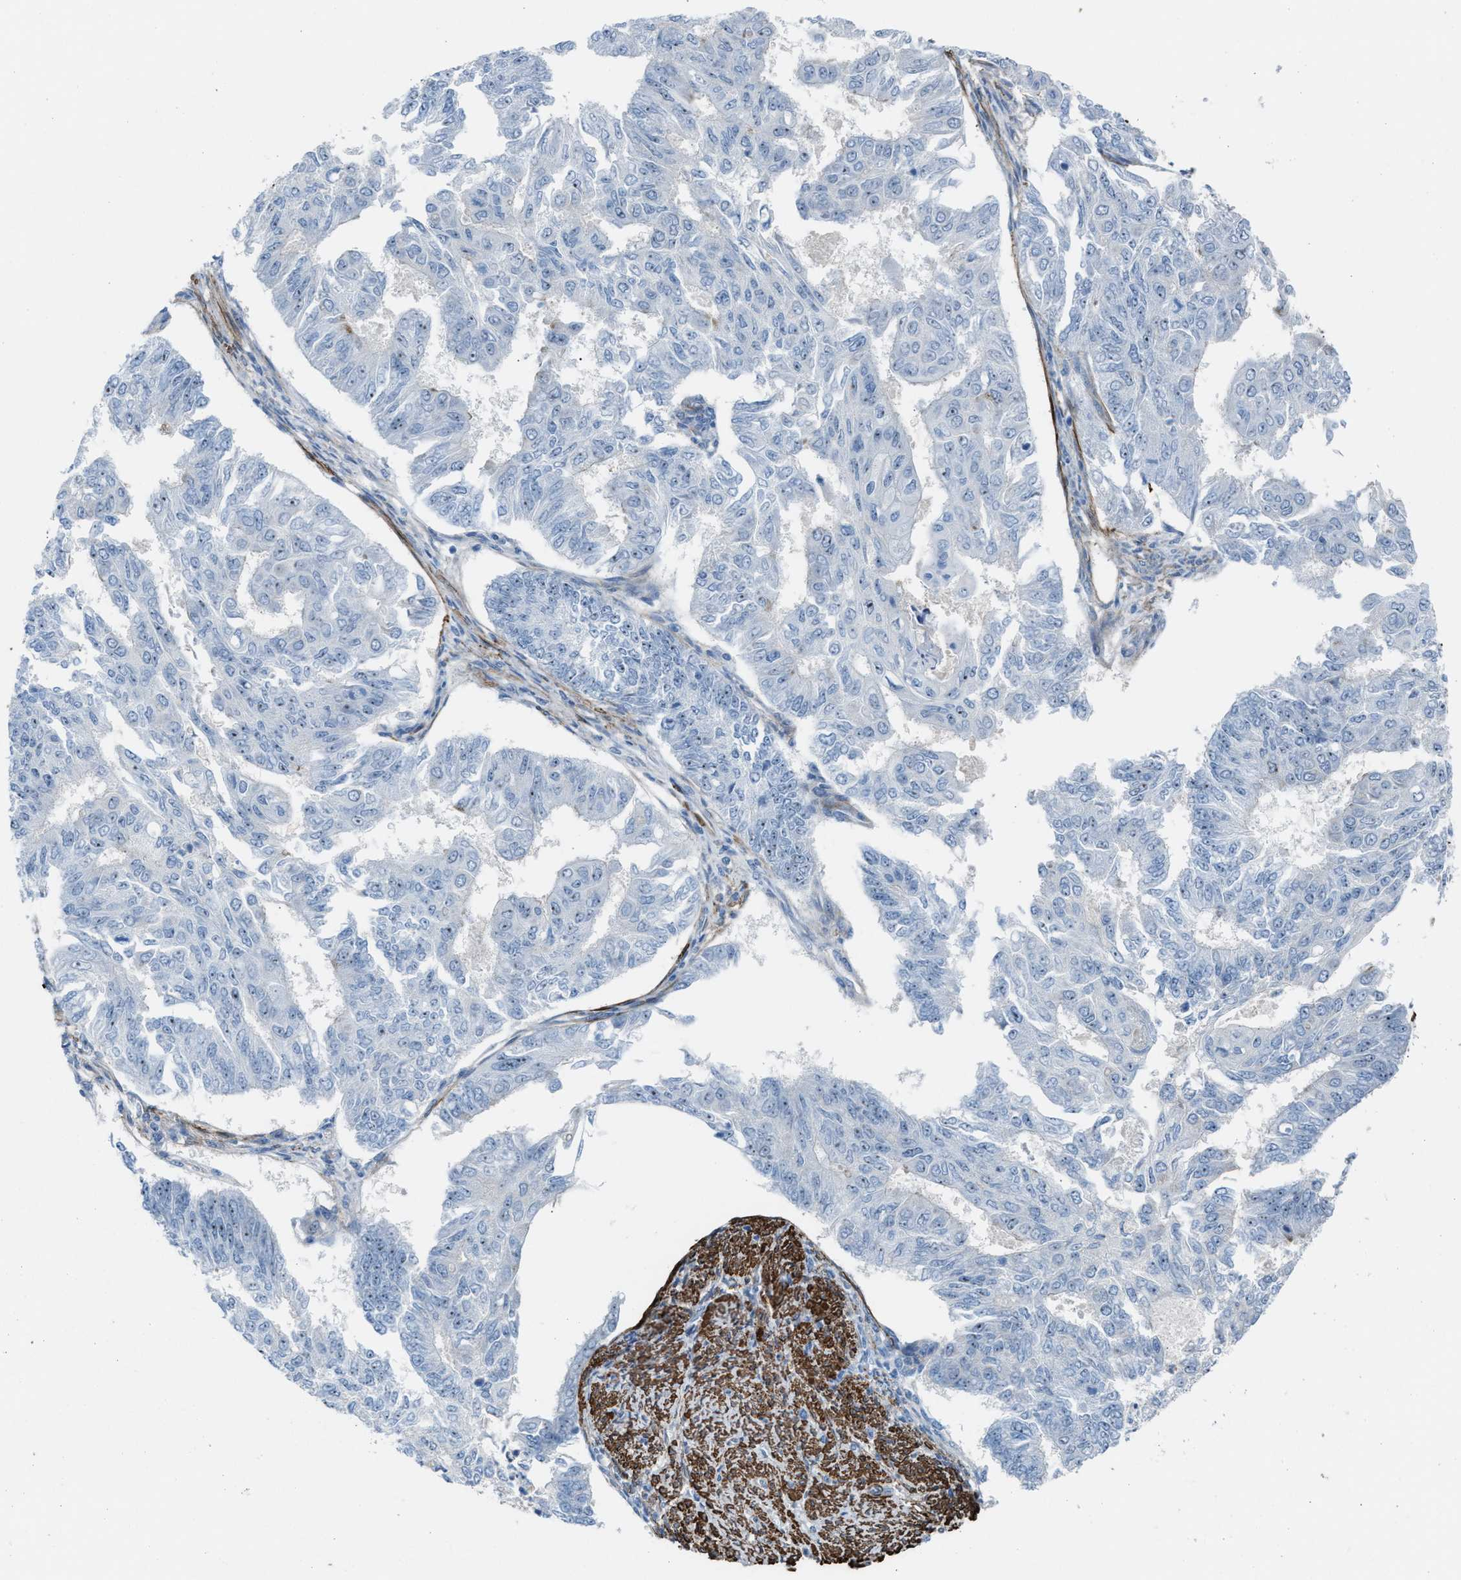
{"staining": {"intensity": "weak", "quantity": "<25%", "location": "nuclear"}, "tissue": "endometrial cancer", "cell_type": "Tumor cells", "image_type": "cancer", "snomed": [{"axis": "morphology", "description": "Adenocarcinoma, NOS"}, {"axis": "topography", "description": "Endometrium"}], "caption": "Tumor cells show no significant staining in endometrial cancer. Nuclei are stained in blue.", "gene": "NQO2", "patient": {"sex": "female", "age": 32}}